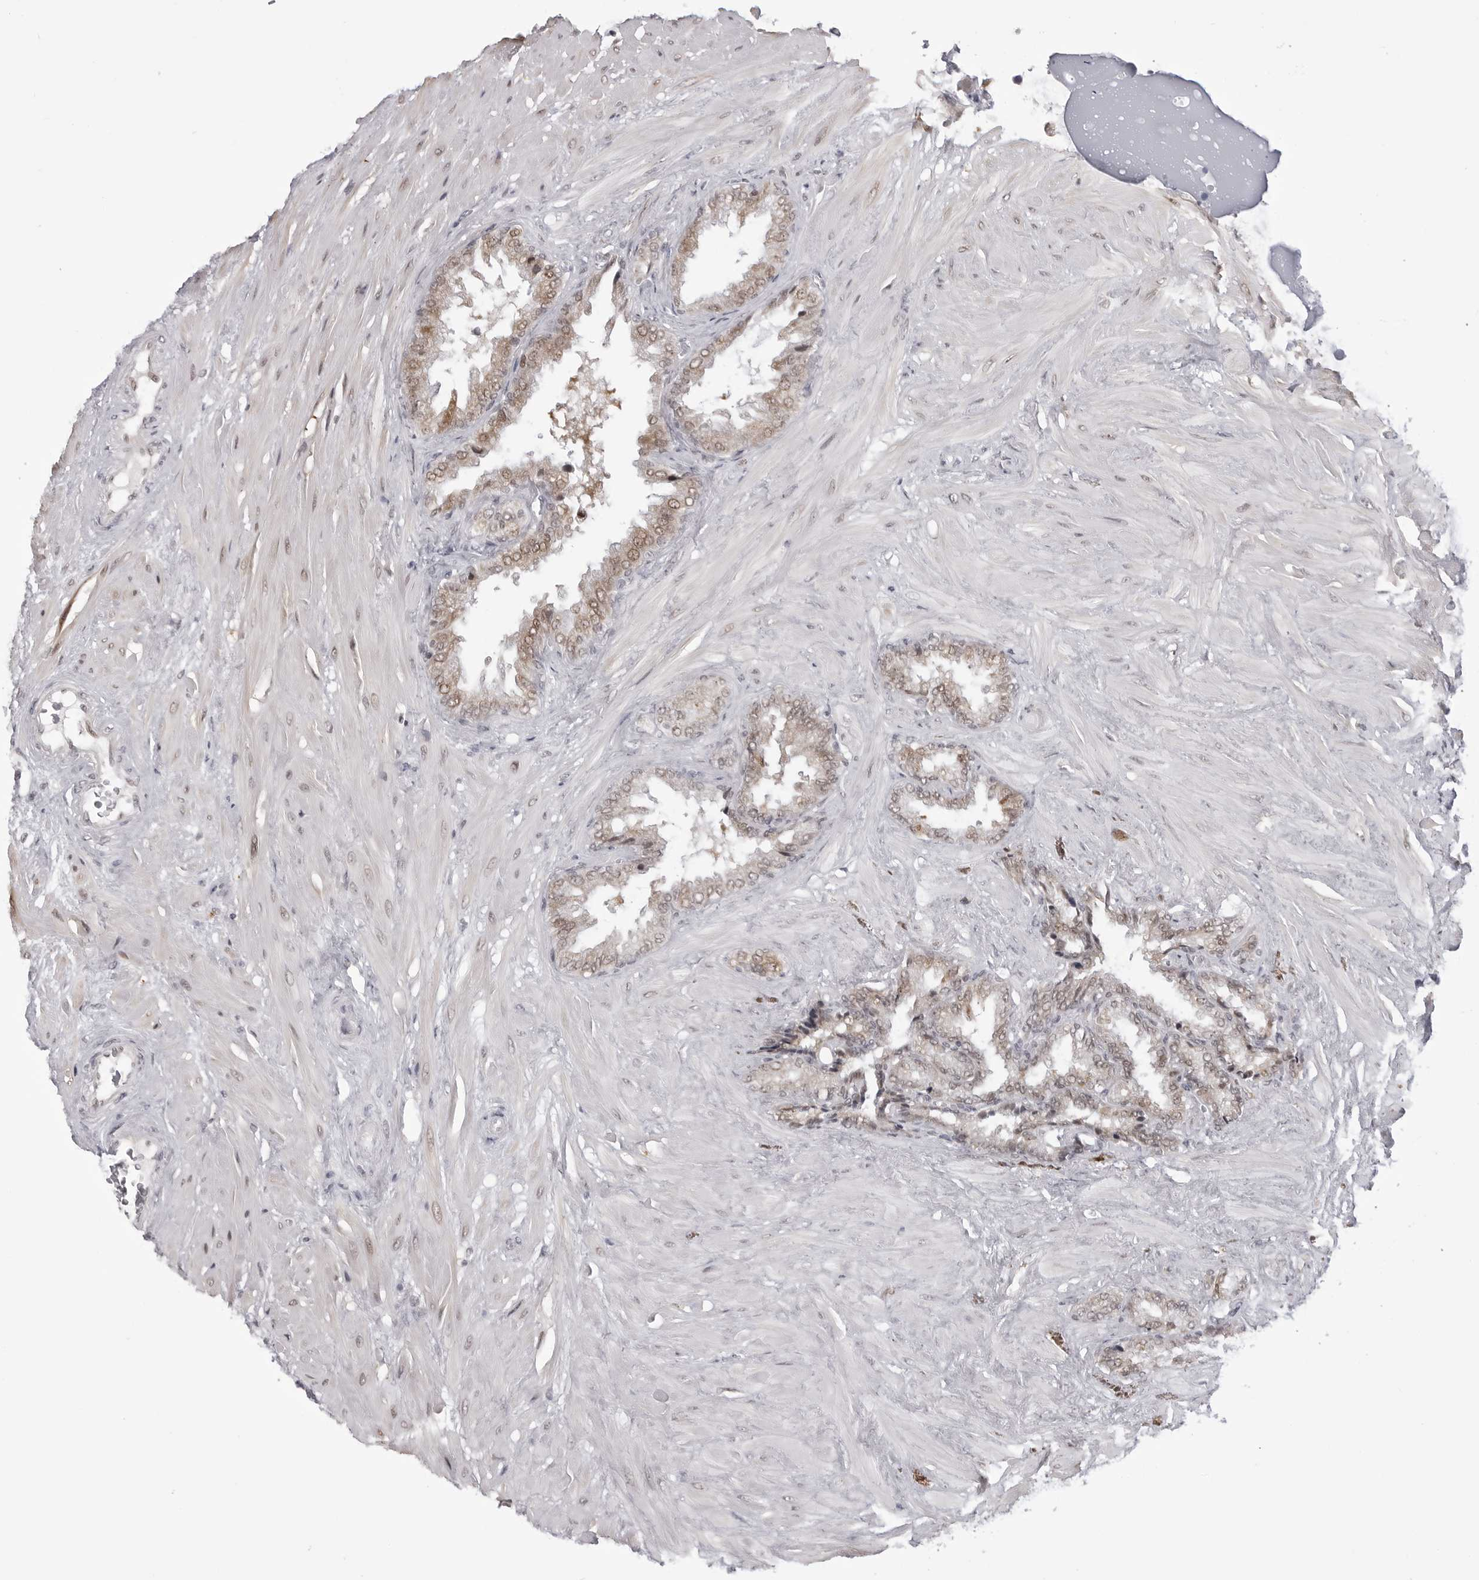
{"staining": {"intensity": "moderate", "quantity": ">75%", "location": "cytoplasmic/membranous,nuclear"}, "tissue": "seminal vesicle", "cell_type": "Glandular cells", "image_type": "normal", "snomed": [{"axis": "morphology", "description": "Normal tissue, NOS"}, {"axis": "topography", "description": "Seminal veicle"}], "caption": "DAB immunohistochemical staining of unremarkable human seminal vesicle reveals moderate cytoplasmic/membranous,nuclear protein positivity in about >75% of glandular cells. Using DAB (3,3'-diaminobenzidine) (brown) and hematoxylin (blue) stains, captured at high magnification using brightfield microscopy.", "gene": "PHF3", "patient": {"sex": "male", "age": 46}}